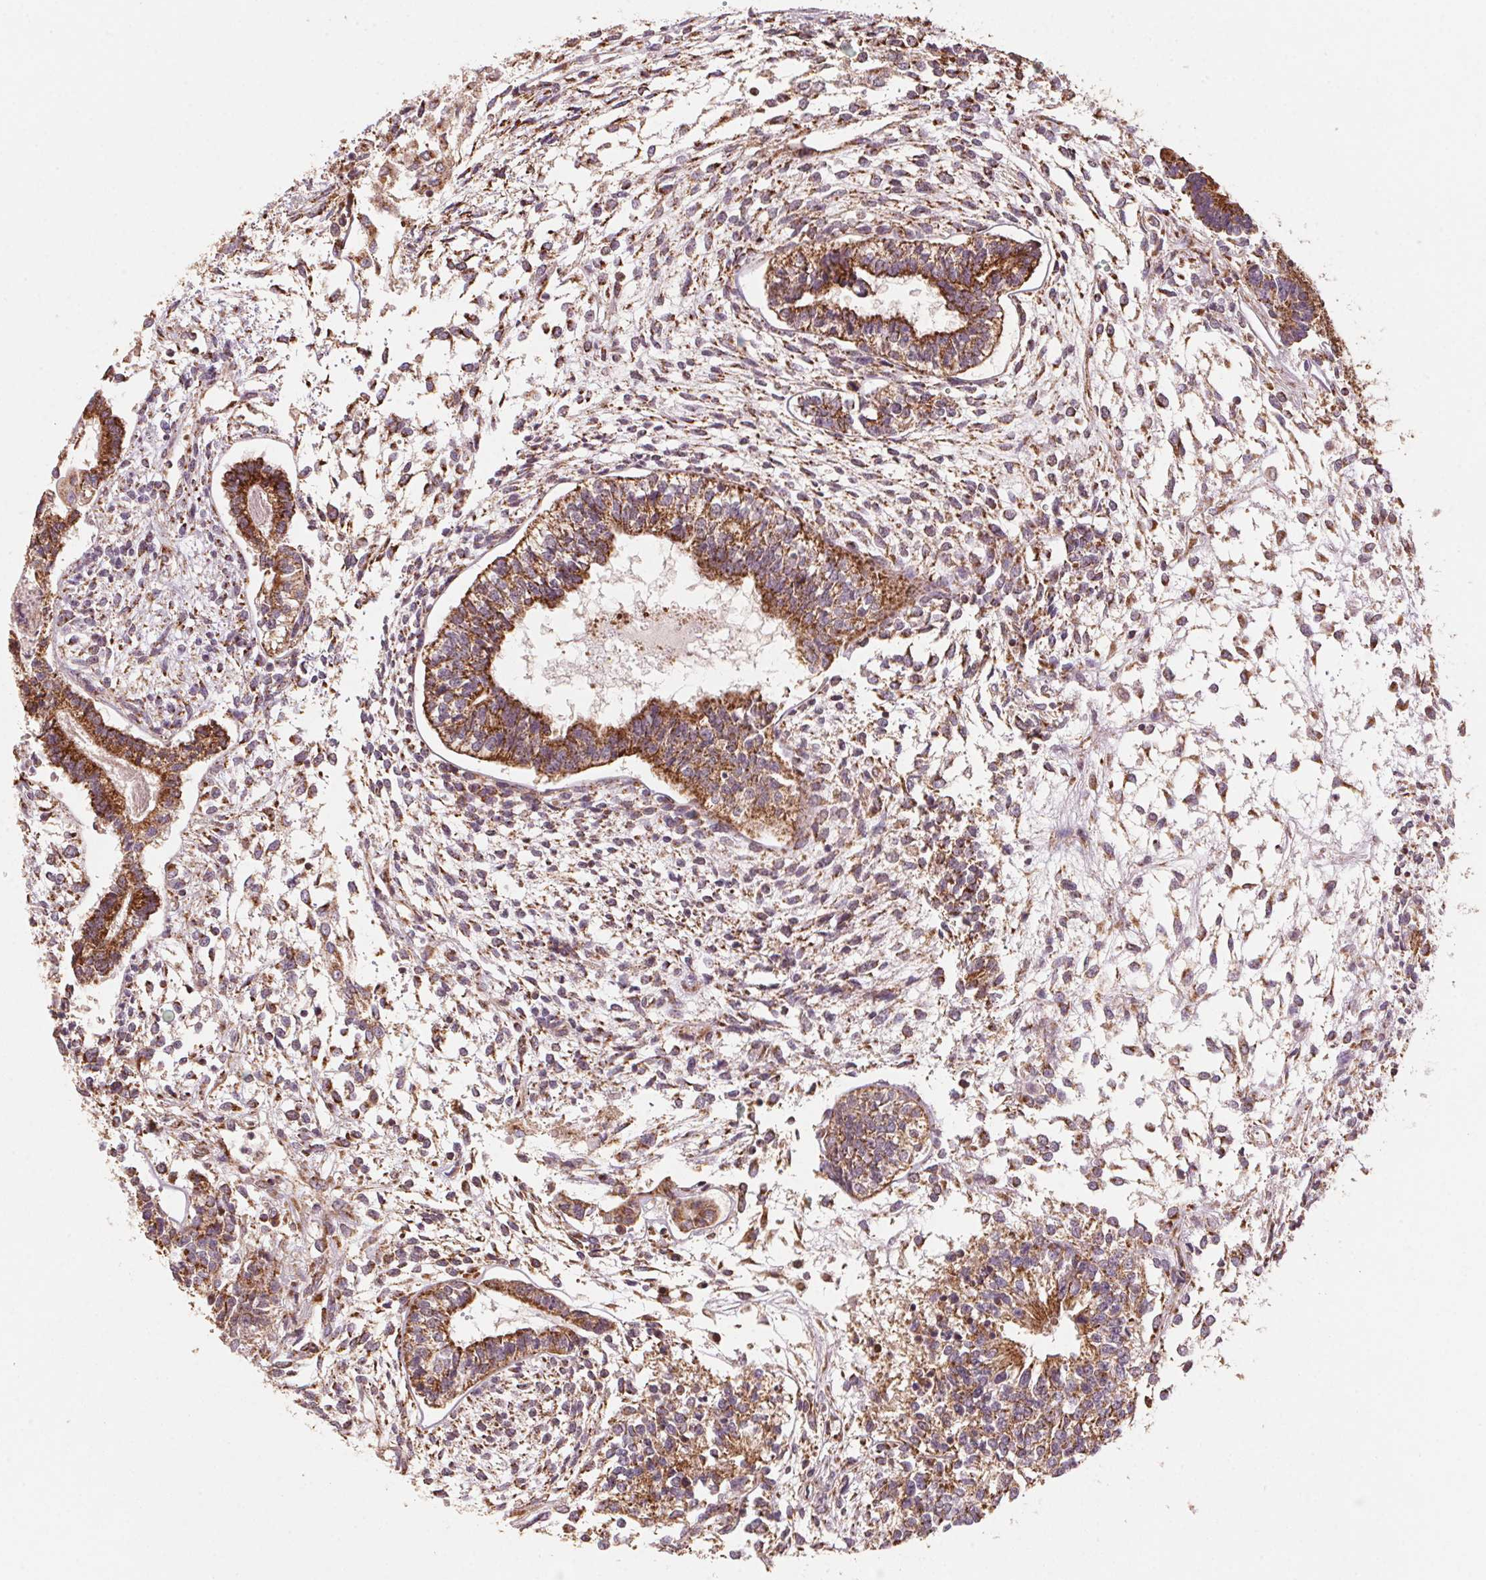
{"staining": {"intensity": "strong", "quantity": ">75%", "location": "cytoplasmic/membranous"}, "tissue": "testis cancer", "cell_type": "Tumor cells", "image_type": "cancer", "snomed": [{"axis": "morphology", "description": "Carcinoma, Embryonal, NOS"}, {"axis": "topography", "description": "Testis"}], "caption": "Brown immunohistochemical staining in testis embryonal carcinoma exhibits strong cytoplasmic/membranous positivity in approximately >75% of tumor cells. The staining was performed using DAB to visualize the protein expression in brown, while the nuclei were stained in blue with hematoxylin (Magnification: 20x).", "gene": "TOMM70", "patient": {"sex": "male", "age": 37}}